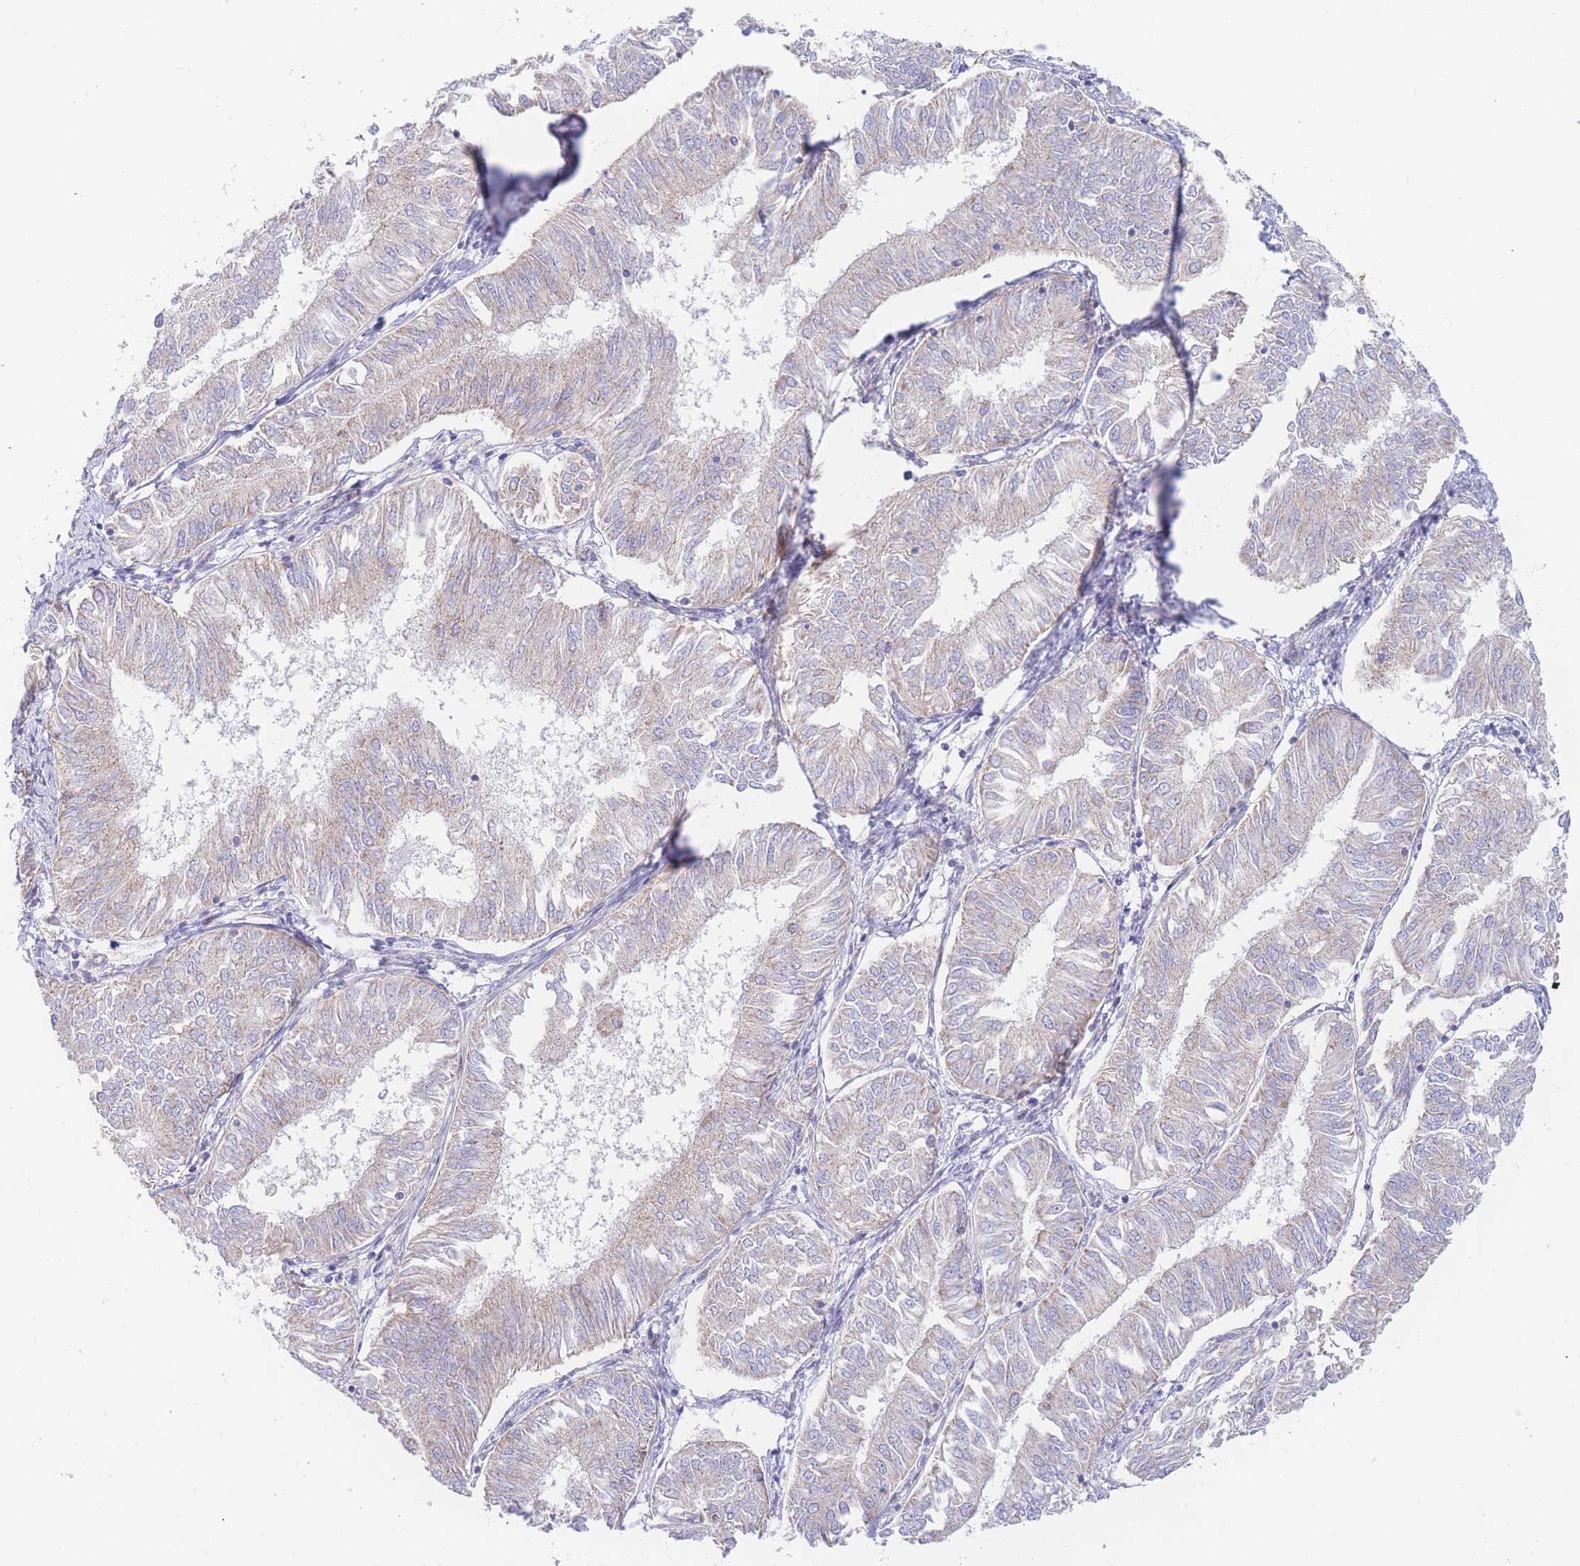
{"staining": {"intensity": "weak", "quantity": "25%-75%", "location": "cytoplasmic/membranous"}, "tissue": "endometrial cancer", "cell_type": "Tumor cells", "image_type": "cancer", "snomed": [{"axis": "morphology", "description": "Adenocarcinoma, NOS"}, {"axis": "topography", "description": "Endometrium"}], "caption": "A photomicrograph of endometrial cancer (adenocarcinoma) stained for a protein exhibits weak cytoplasmic/membranous brown staining in tumor cells.", "gene": "GPAM", "patient": {"sex": "female", "age": 58}}